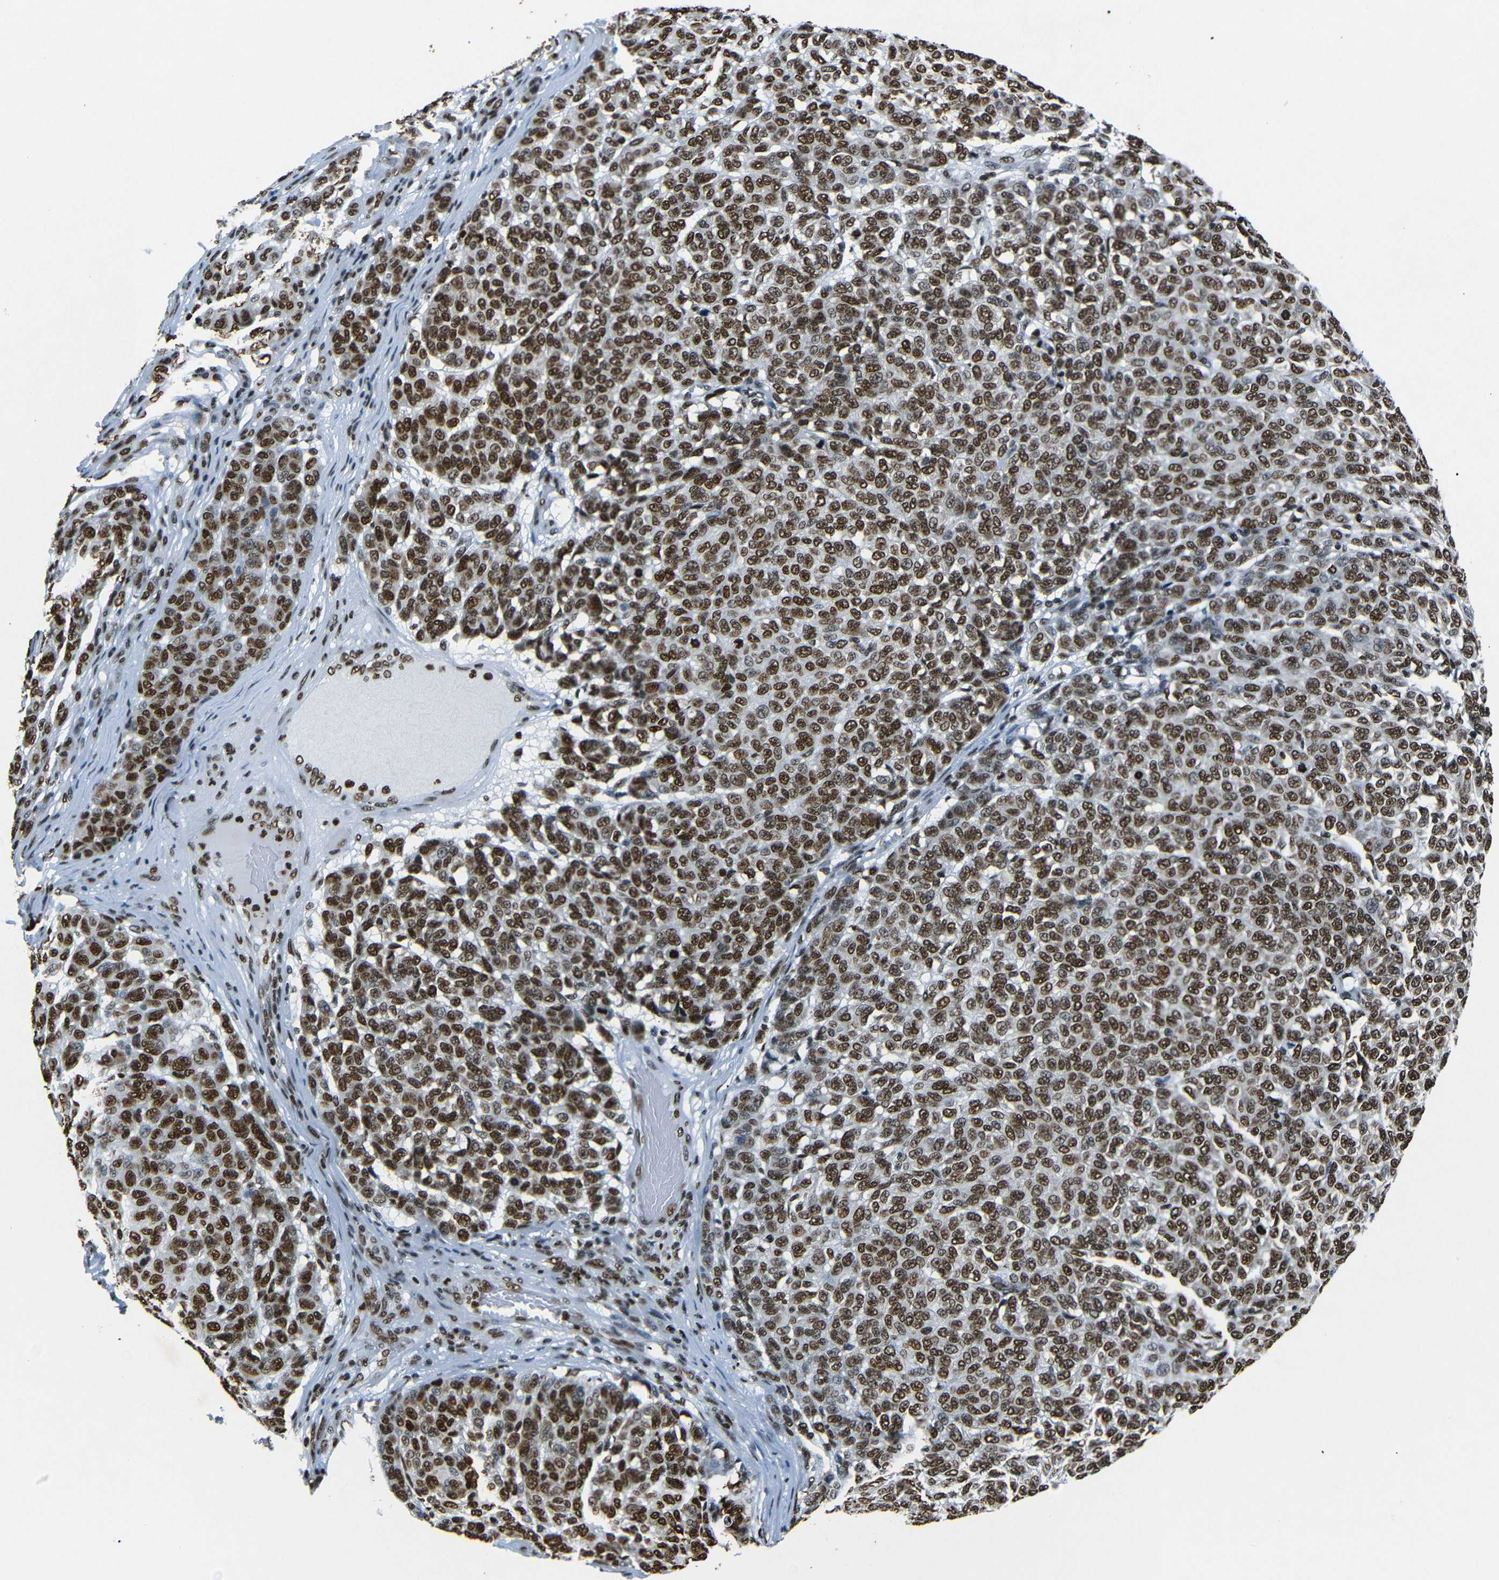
{"staining": {"intensity": "strong", "quantity": ">75%", "location": "nuclear"}, "tissue": "melanoma", "cell_type": "Tumor cells", "image_type": "cancer", "snomed": [{"axis": "morphology", "description": "Malignant melanoma, NOS"}, {"axis": "topography", "description": "Skin"}], "caption": "Protein expression analysis of human malignant melanoma reveals strong nuclear positivity in about >75% of tumor cells.", "gene": "HMGN1", "patient": {"sex": "male", "age": 59}}